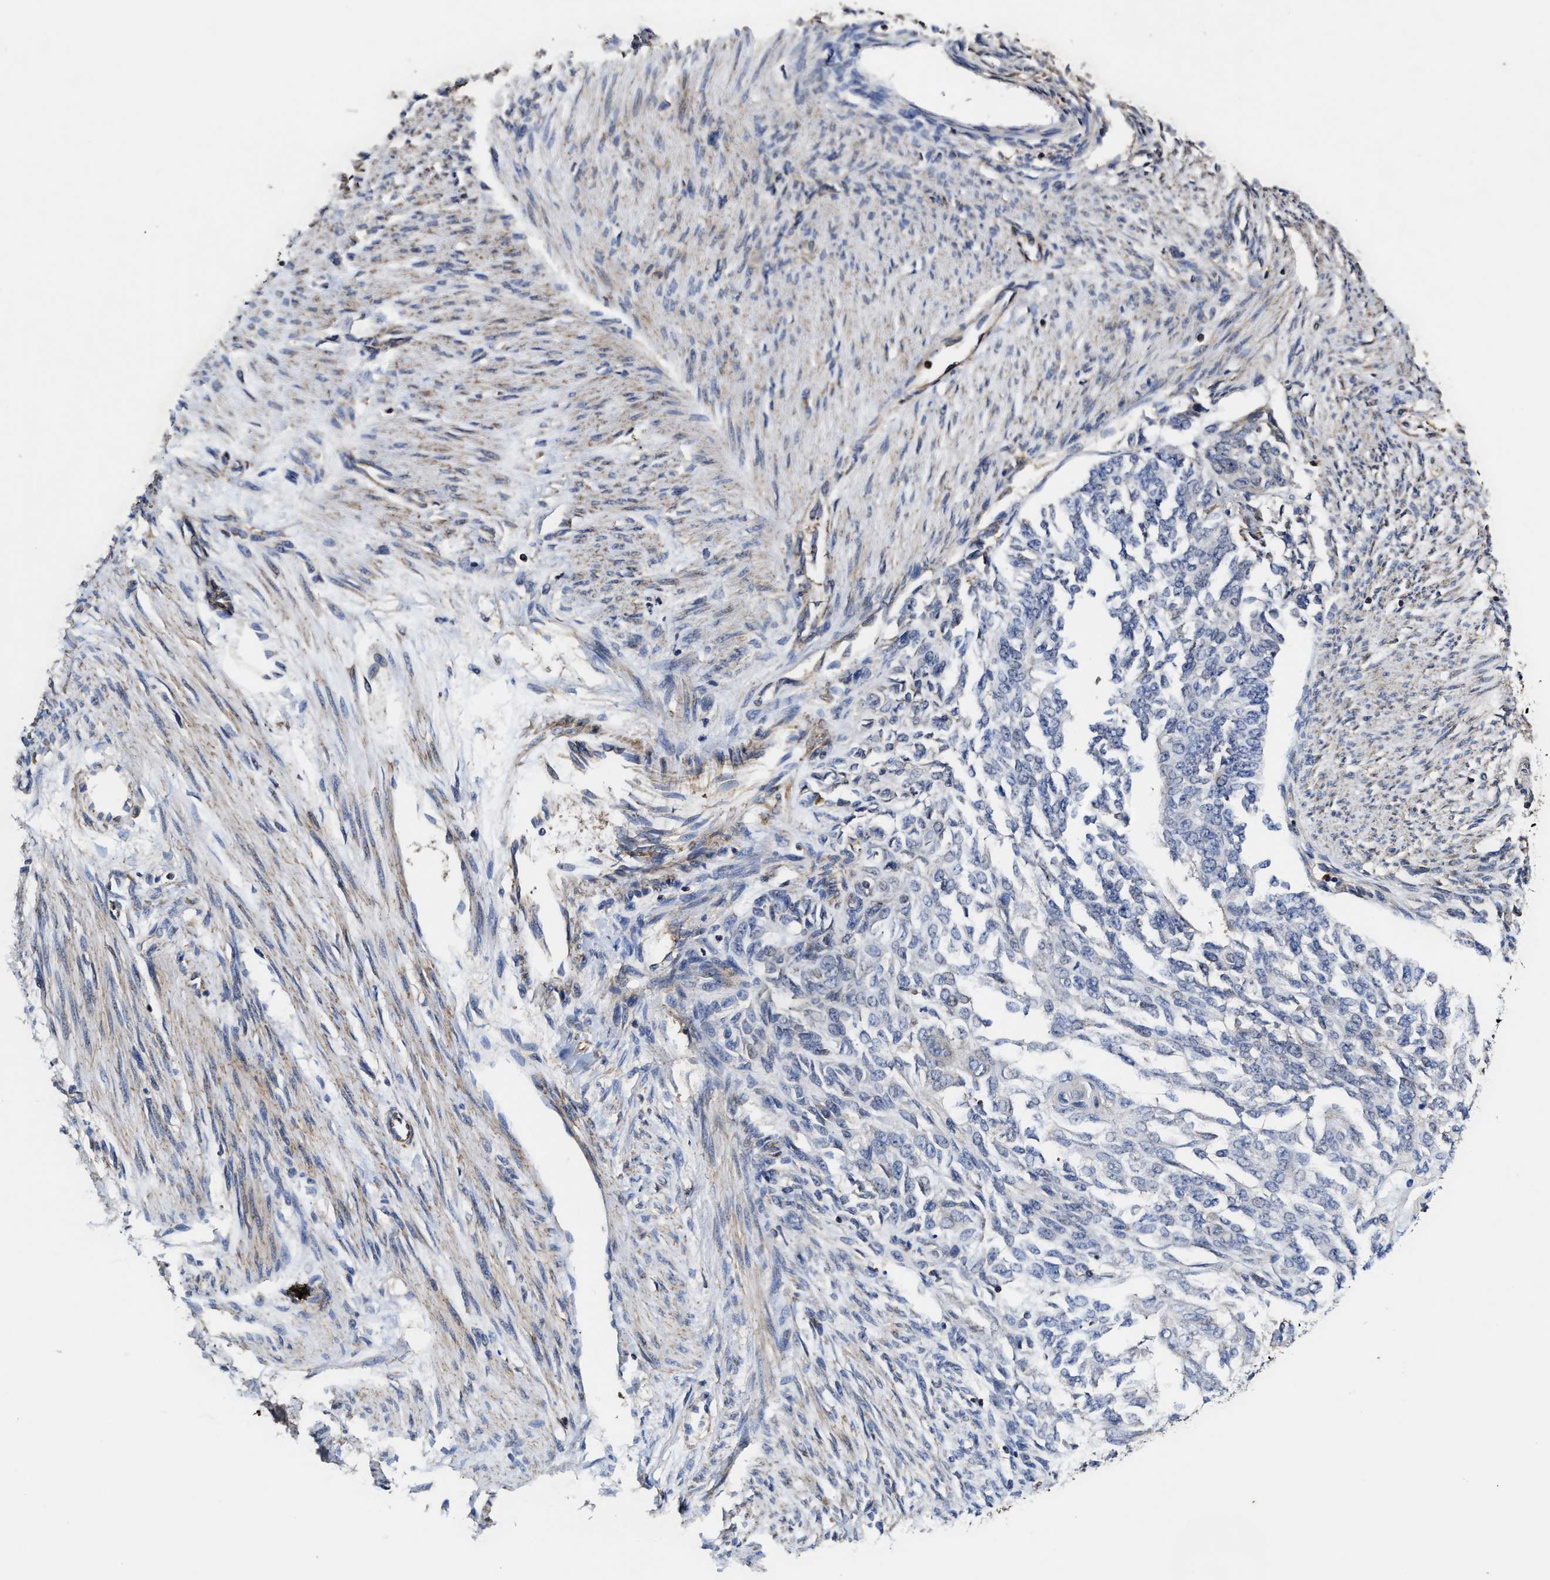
{"staining": {"intensity": "negative", "quantity": "none", "location": "none"}, "tissue": "endometrial cancer", "cell_type": "Tumor cells", "image_type": "cancer", "snomed": [{"axis": "morphology", "description": "Adenocarcinoma, NOS"}, {"axis": "topography", "description": "Endometrium"}], "caption": "Tumor cells are negative for brown protein staining in endometrial cancer (adenocarcinoma). (DAB (3,3'-diaminobenzidine) immunohistochemistry with hematoxylin counter stain).", "gene": "SFXN4", "patient": {"sex": "female", "age": 32}}